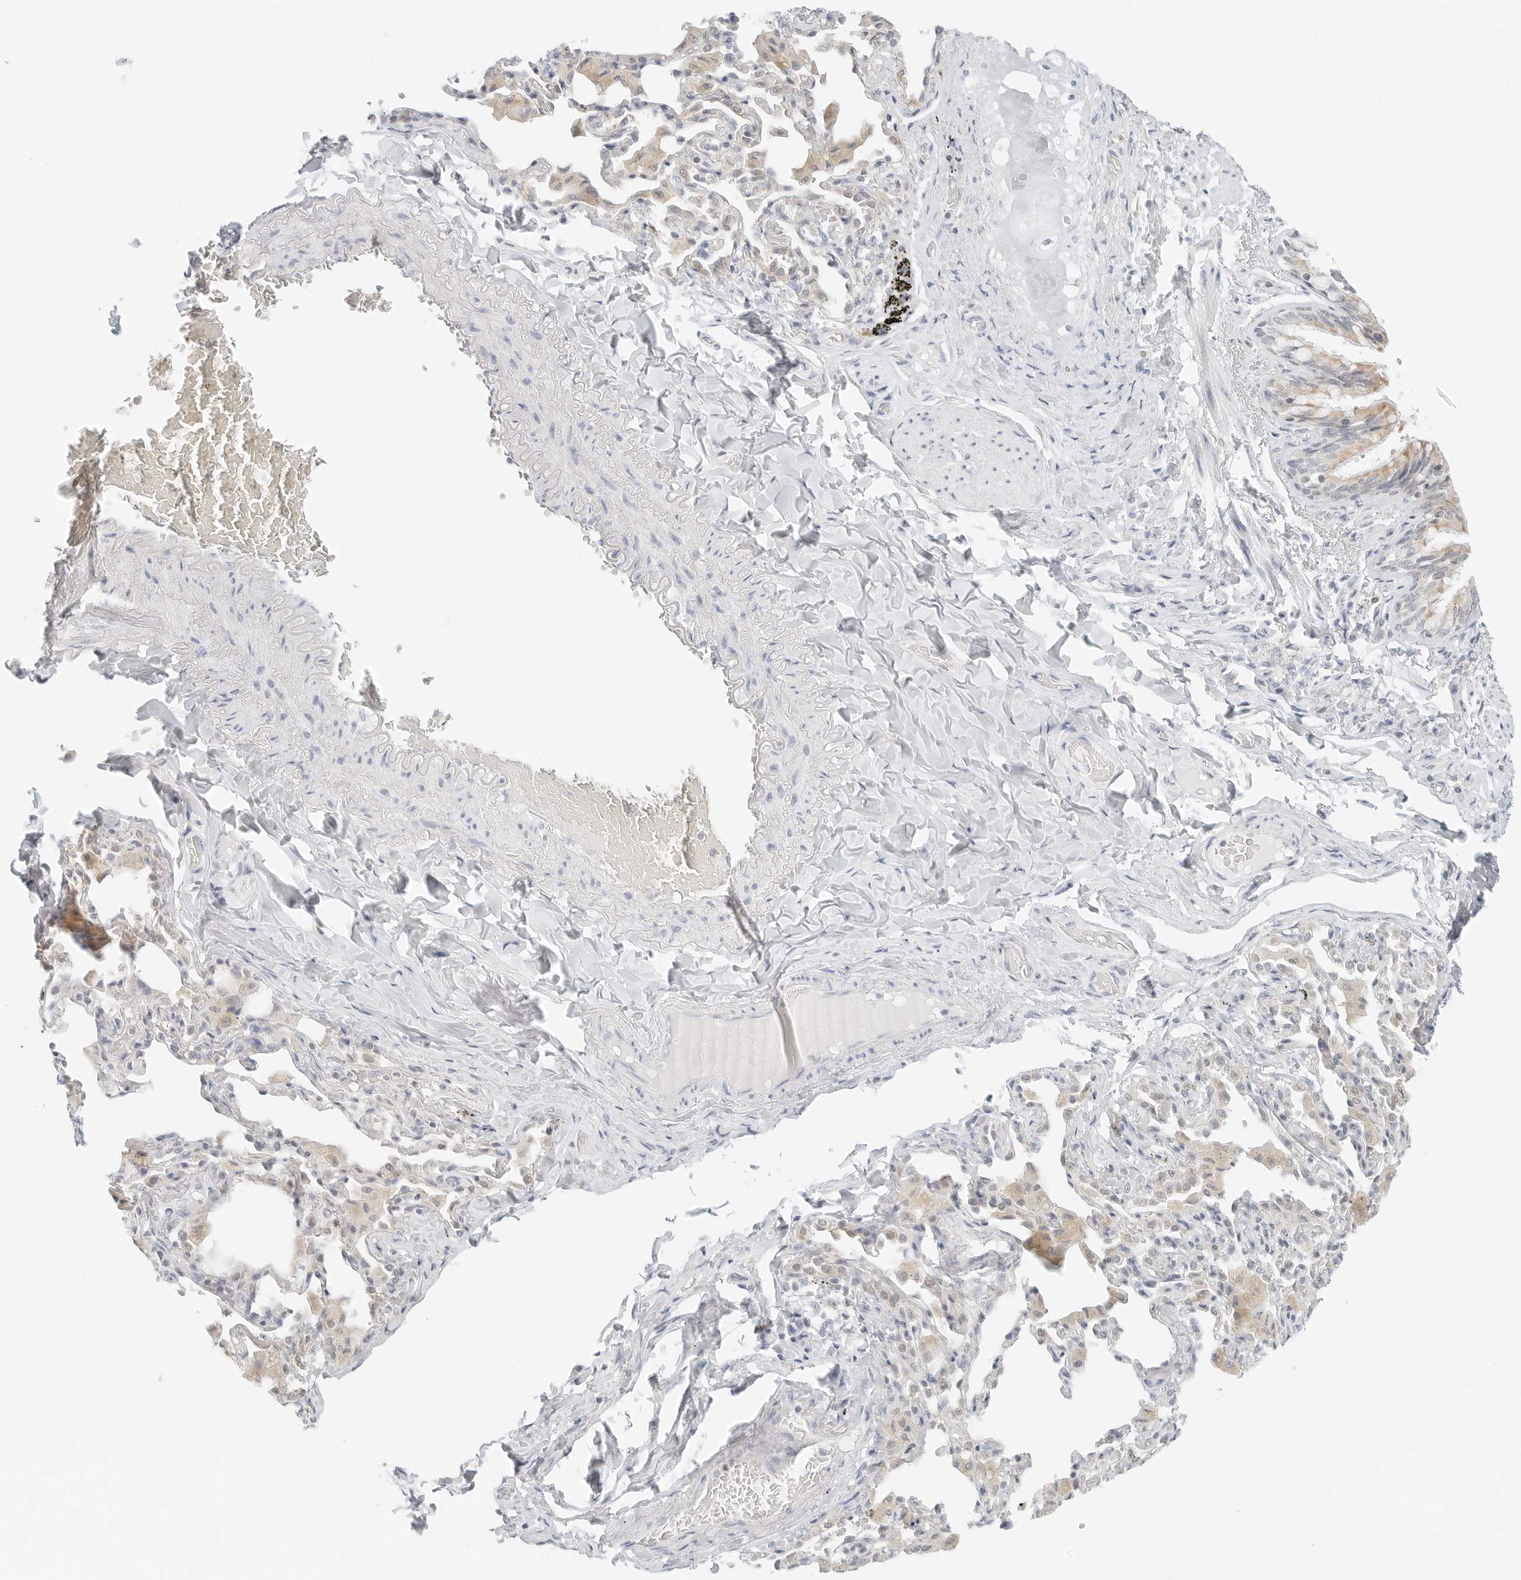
{"staining": {"intensity": "weak", "quantity": ">75%", "location": "cytoplasmic/membranous"}, "tissue": "bronchus", "cell_type": "Respiratory epithelial cells", "image_type": "normal", "snomed": [{"axis": "morphology", "description": "Normal tissue, NOS"}, {"axis": "morphology", "description": "Inflammation, NOS"}, {"axis": "topography", "description": "Bronchus"}, {"axis": "topography", "description": "Lung"}], "caption": "The micrograph displays immunohistochemical staining of unremarkable bronchus. There is weak cytoplasmic/membranous staining is seen in about >75% of respiratory epithelial cells.", "gene": "IQCC", "patient": {"sex": "female", "age": 46}}